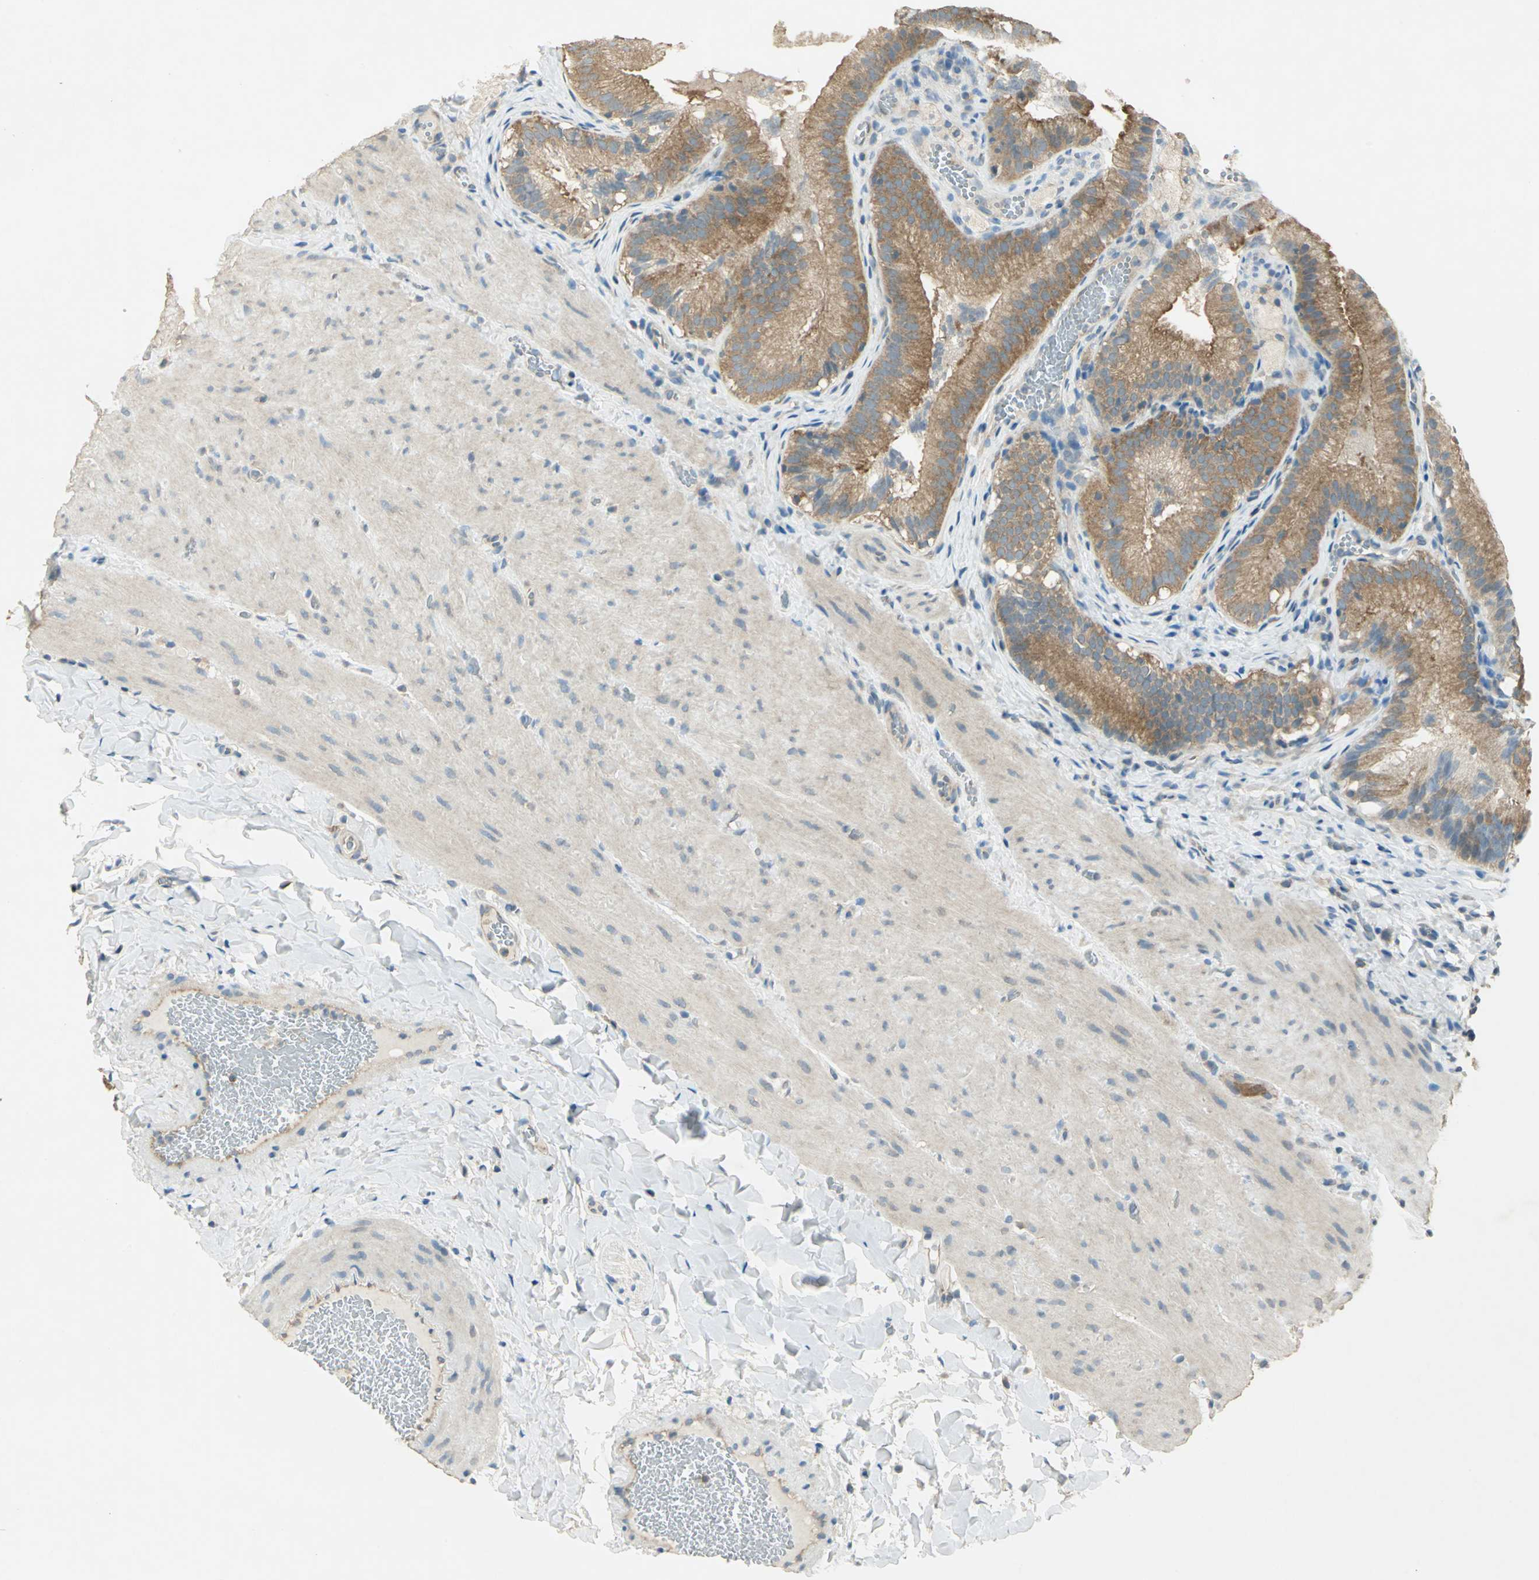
{"staining": {"intensity": "moderate", "quantity": ">75%", "location": "cytoplasmic/membranous"}, "tissue": "gallbladder", "cell_type": "Glandular cells", "image_type": "normal", "snomed": [{"axis": "morphology", "description": "Normal tissue, NOS"}, {"axis": "topography", "description": "Gallbladder"}], "caption": "Immunohistochemical staining of benign gallbladder shows moderate cytoplasmic/membranous protein staining in about >75% of glandular cells.", "gene": "SHC2", "patient": {"sex": "female", "age": 24}}